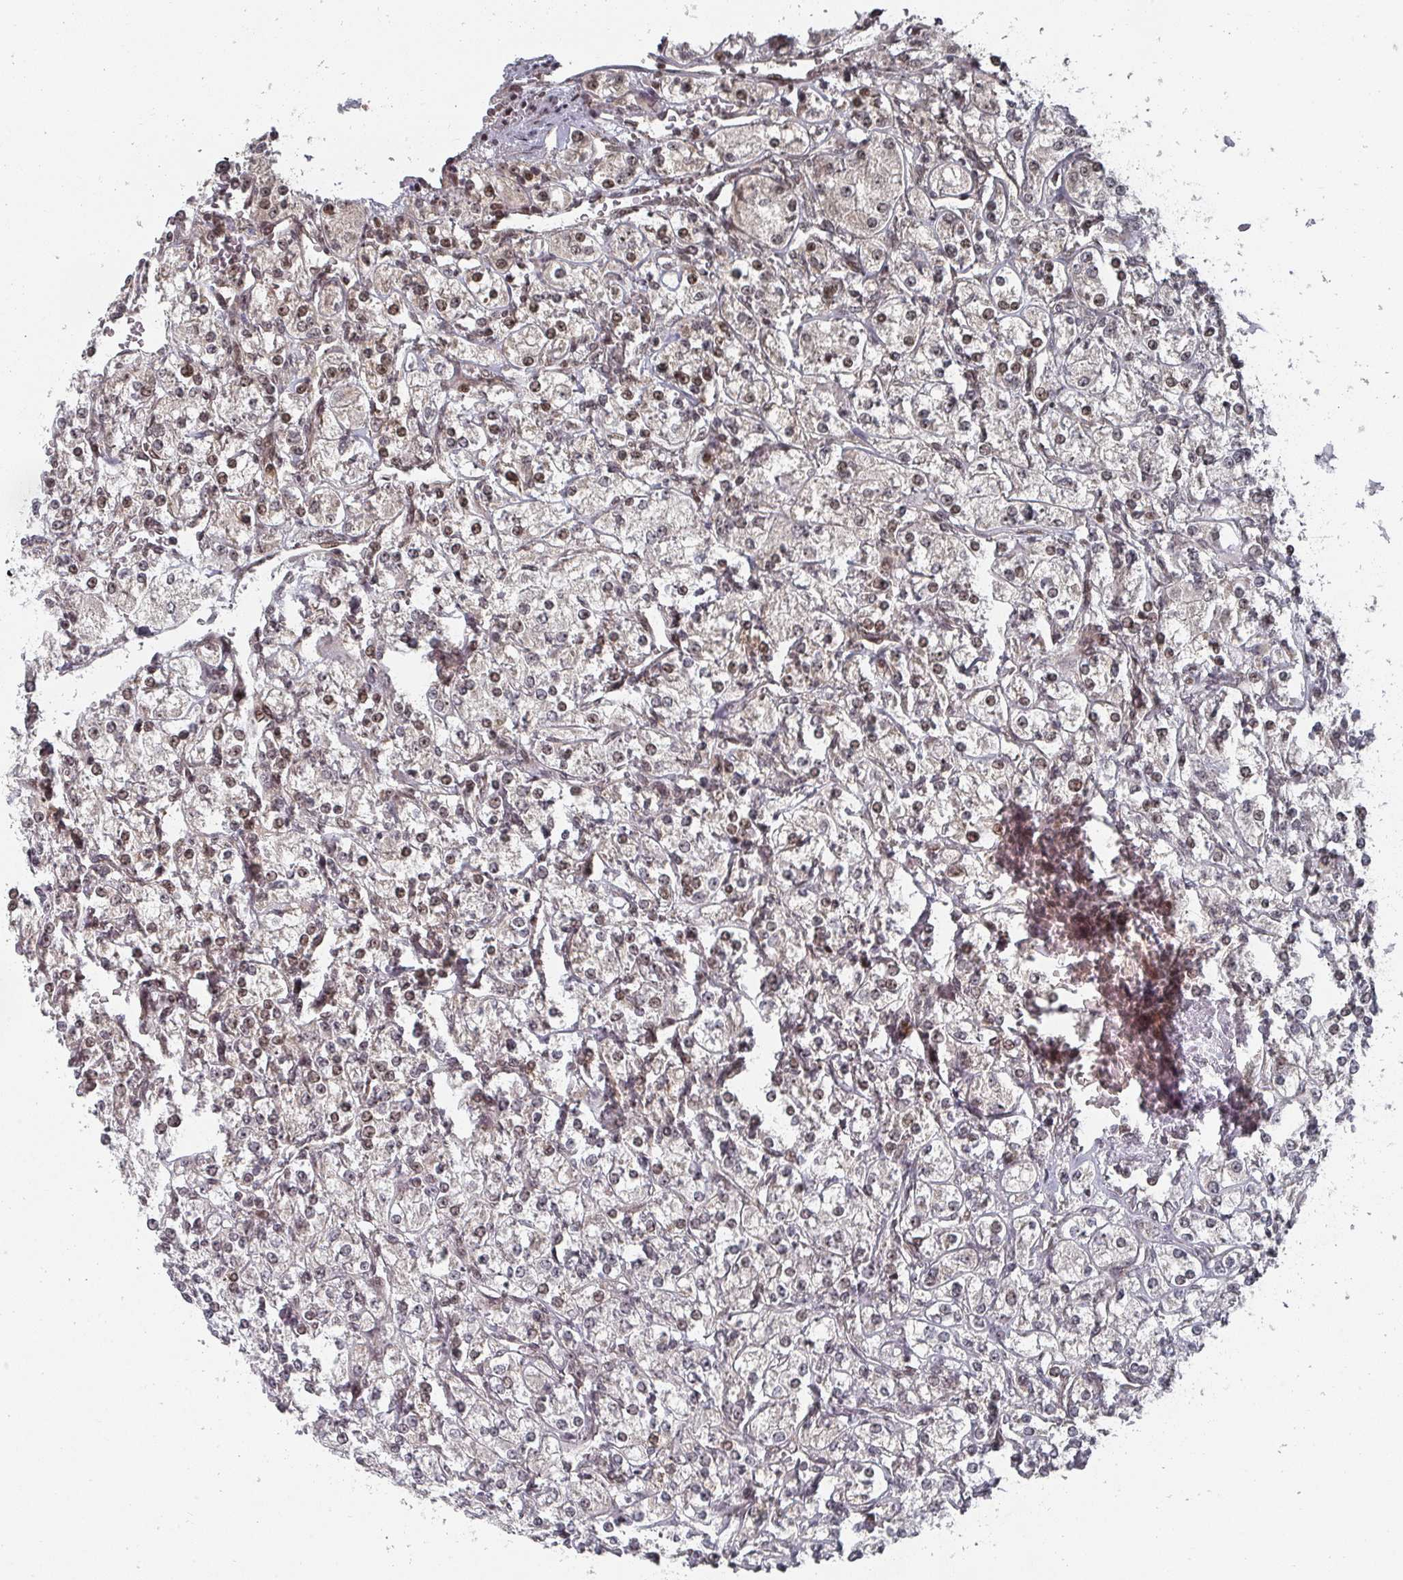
{"staining": {"intensity": "weak", "quantity": "25%-75%", "location": "nuclear"}, "tissue": "renal cancer", "cell_type": "Tumor cells", "image_type": "cancer", "snomed": [{"axis": "morphology", "description": "Adenocarcinoma, NOS"}, {"axis": "topography", "description": "Kidney"}], "caption": "IHC of renal adenocarcinoma displays low levels of weak nuclear positivity in approximately 25%-75% of tumor cells.", "gene": "KIF1C", "patient": {"sex": "male", "age": 77}}